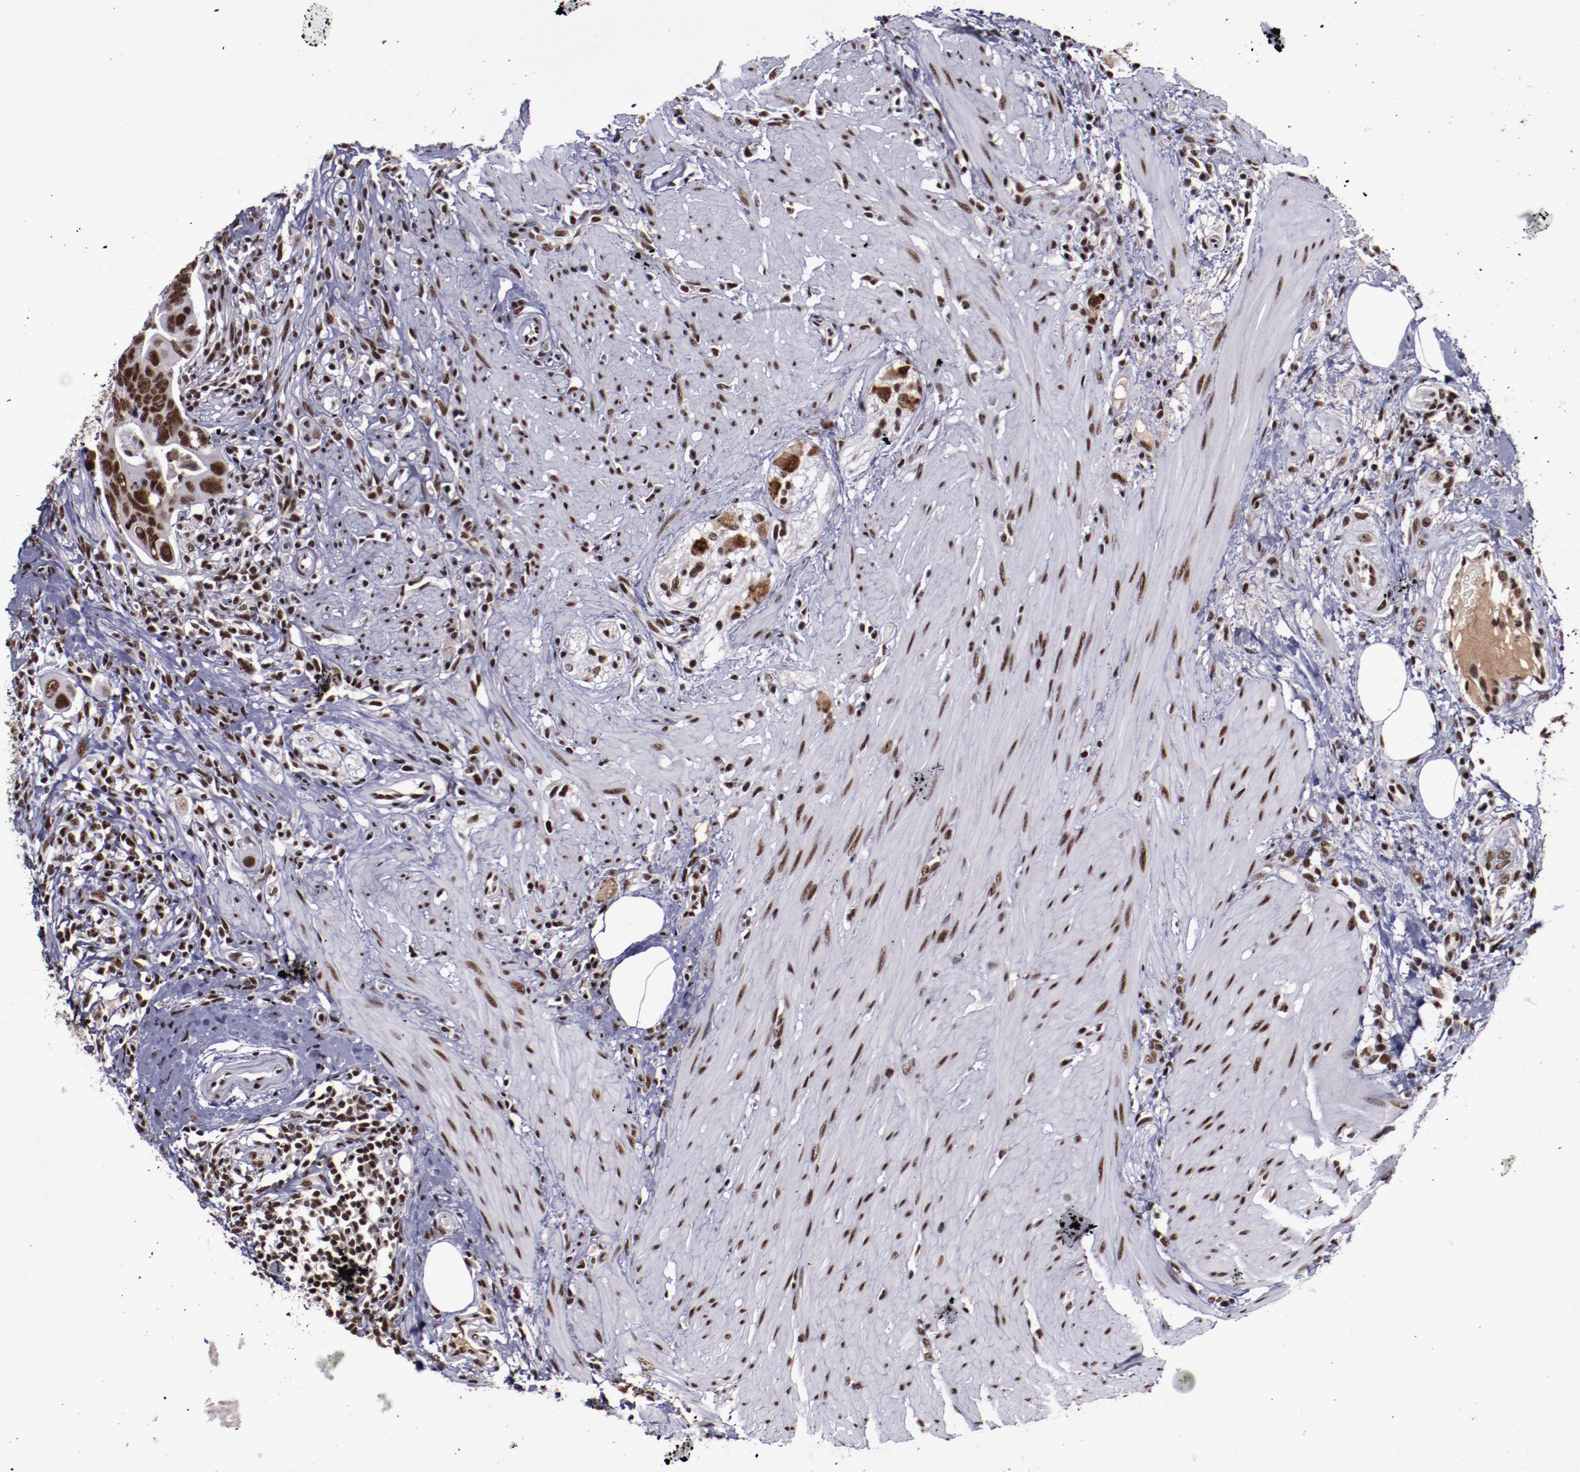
{"staining": {"intensity": "strong", "quantity": ">75%", "location": "nuclear"}, "tissue": "colorectal cancer", "cell_type": "Tumor cells", "image_type": "cancer", "snomed": [{"axis": "morphology", "description": "Adenocarcinoma, NOS"}, {"axis": "topography", "description": "Rectum"}], "caption": "The histopathology image shows a brown stain indicating the presence of a protein in the nuclear of tumor cells in colorectal adenocarcinoma.", "gene": "ERH", "patient": {"sex": "male", "age": 53}}